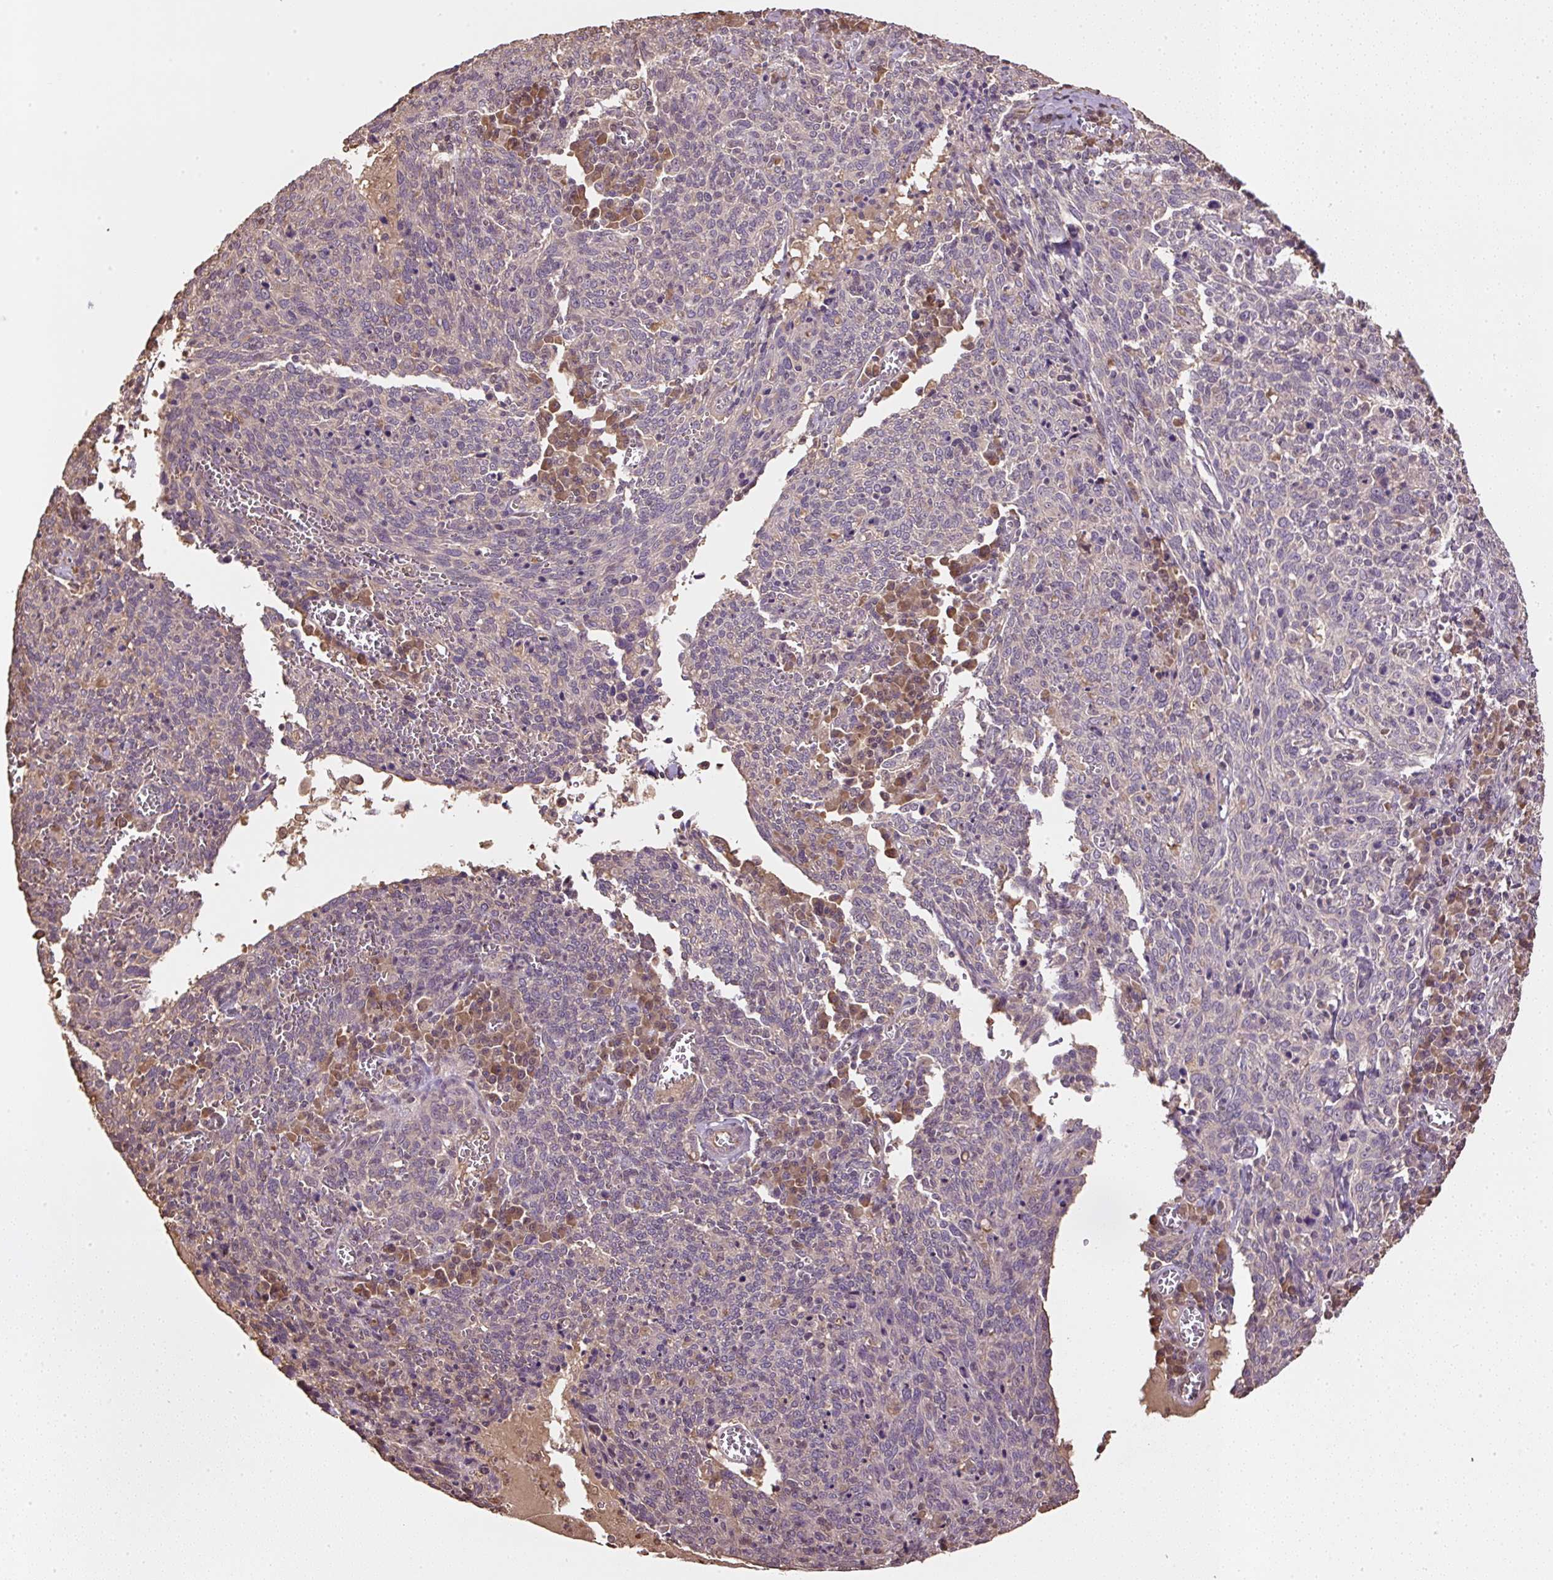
{"staining": {"intensity": "negative", "quantity": "none", "location": "none"}, "tissue": "cervical cancer", "cell_type": "Tumor cells", "image_type": "cancer", "snomed": [{"axis": "morphology", "description": "Squamous cell carcinoma, NOS"}, {"axis": "topography", "description": "Cervix"}], "caption": "This is an IHC histopathology image of cervical cancer. There is no expression in tumor cells.", "gene": "TMEM170B", "patient": {"sex": "female", "age": 46}}